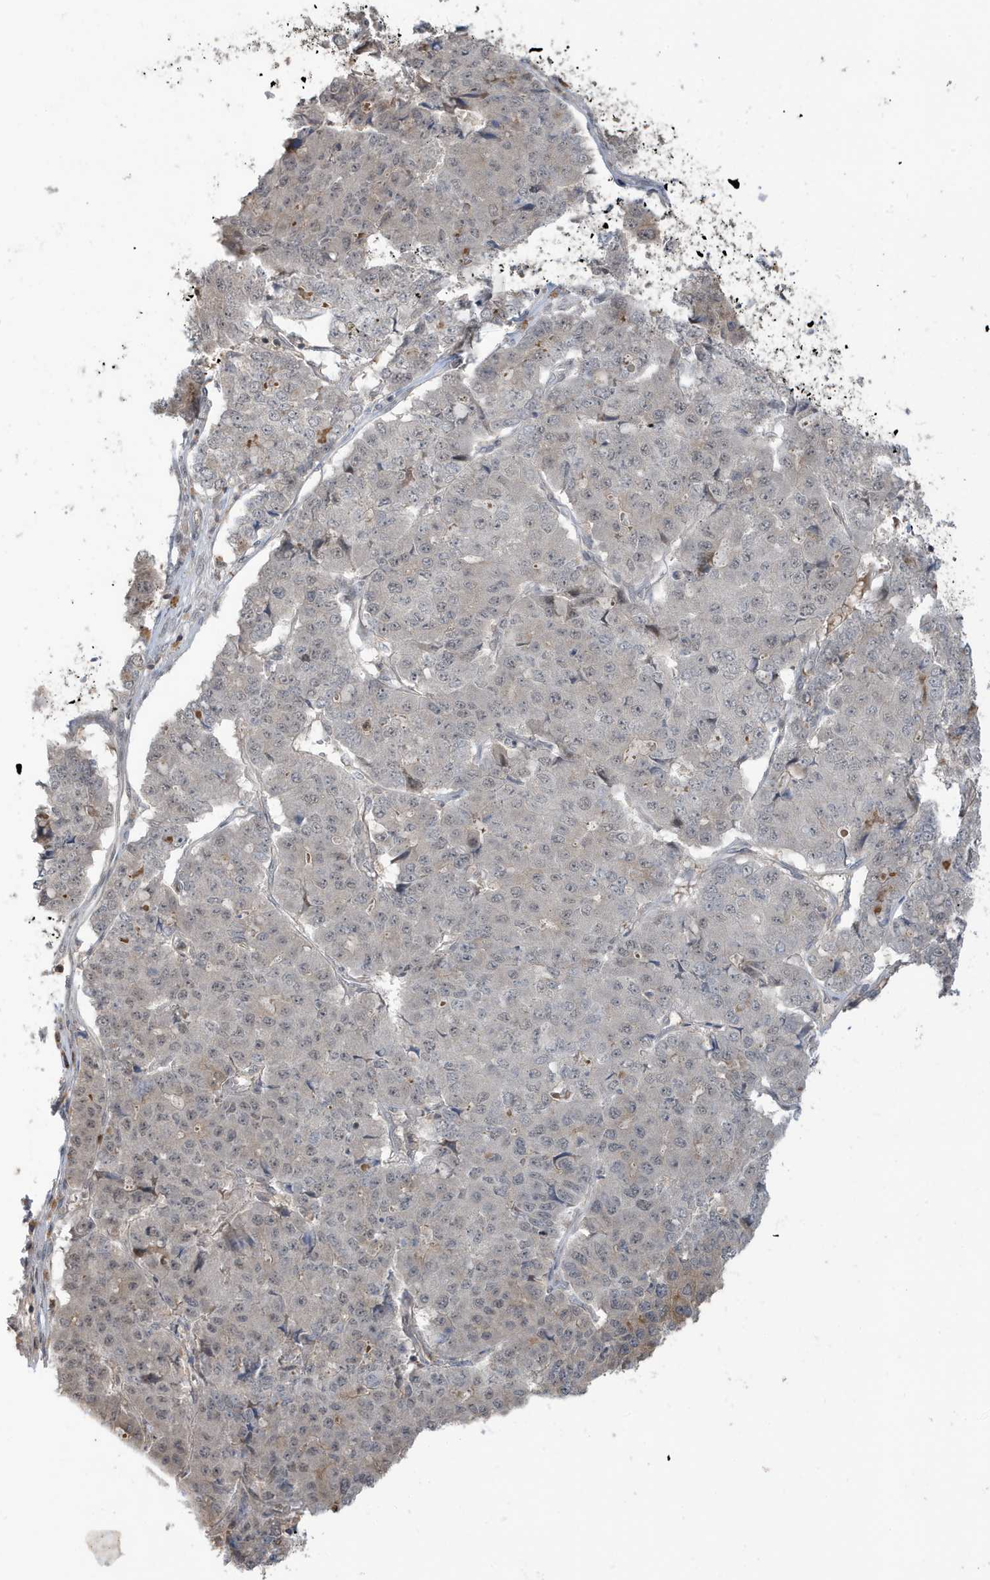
{"staining": {"intensity": "weak", "quantity": "25%-75%", "location": "cytoplasmic/membranous"}, "tissue": "pancreatic cancer", "cell_type": "Tumor cells", "image_type": "cancer", "snomed": [{"axis": "morphology", "description": "Adenocarcinoma, NOS"}, {"axis": "topography", "description": "Pancreas"}], "caption": "An immunohistochemistry (IHC) photomicrograph of tumor tissue is shown. Protein staining in brown labels weak cytoplasmic/membranous positivity in pancreatic adenocarcinoma within tumor cells.", "gene": "PRRT3", "patient": {"sex": "male", "age": 50}}